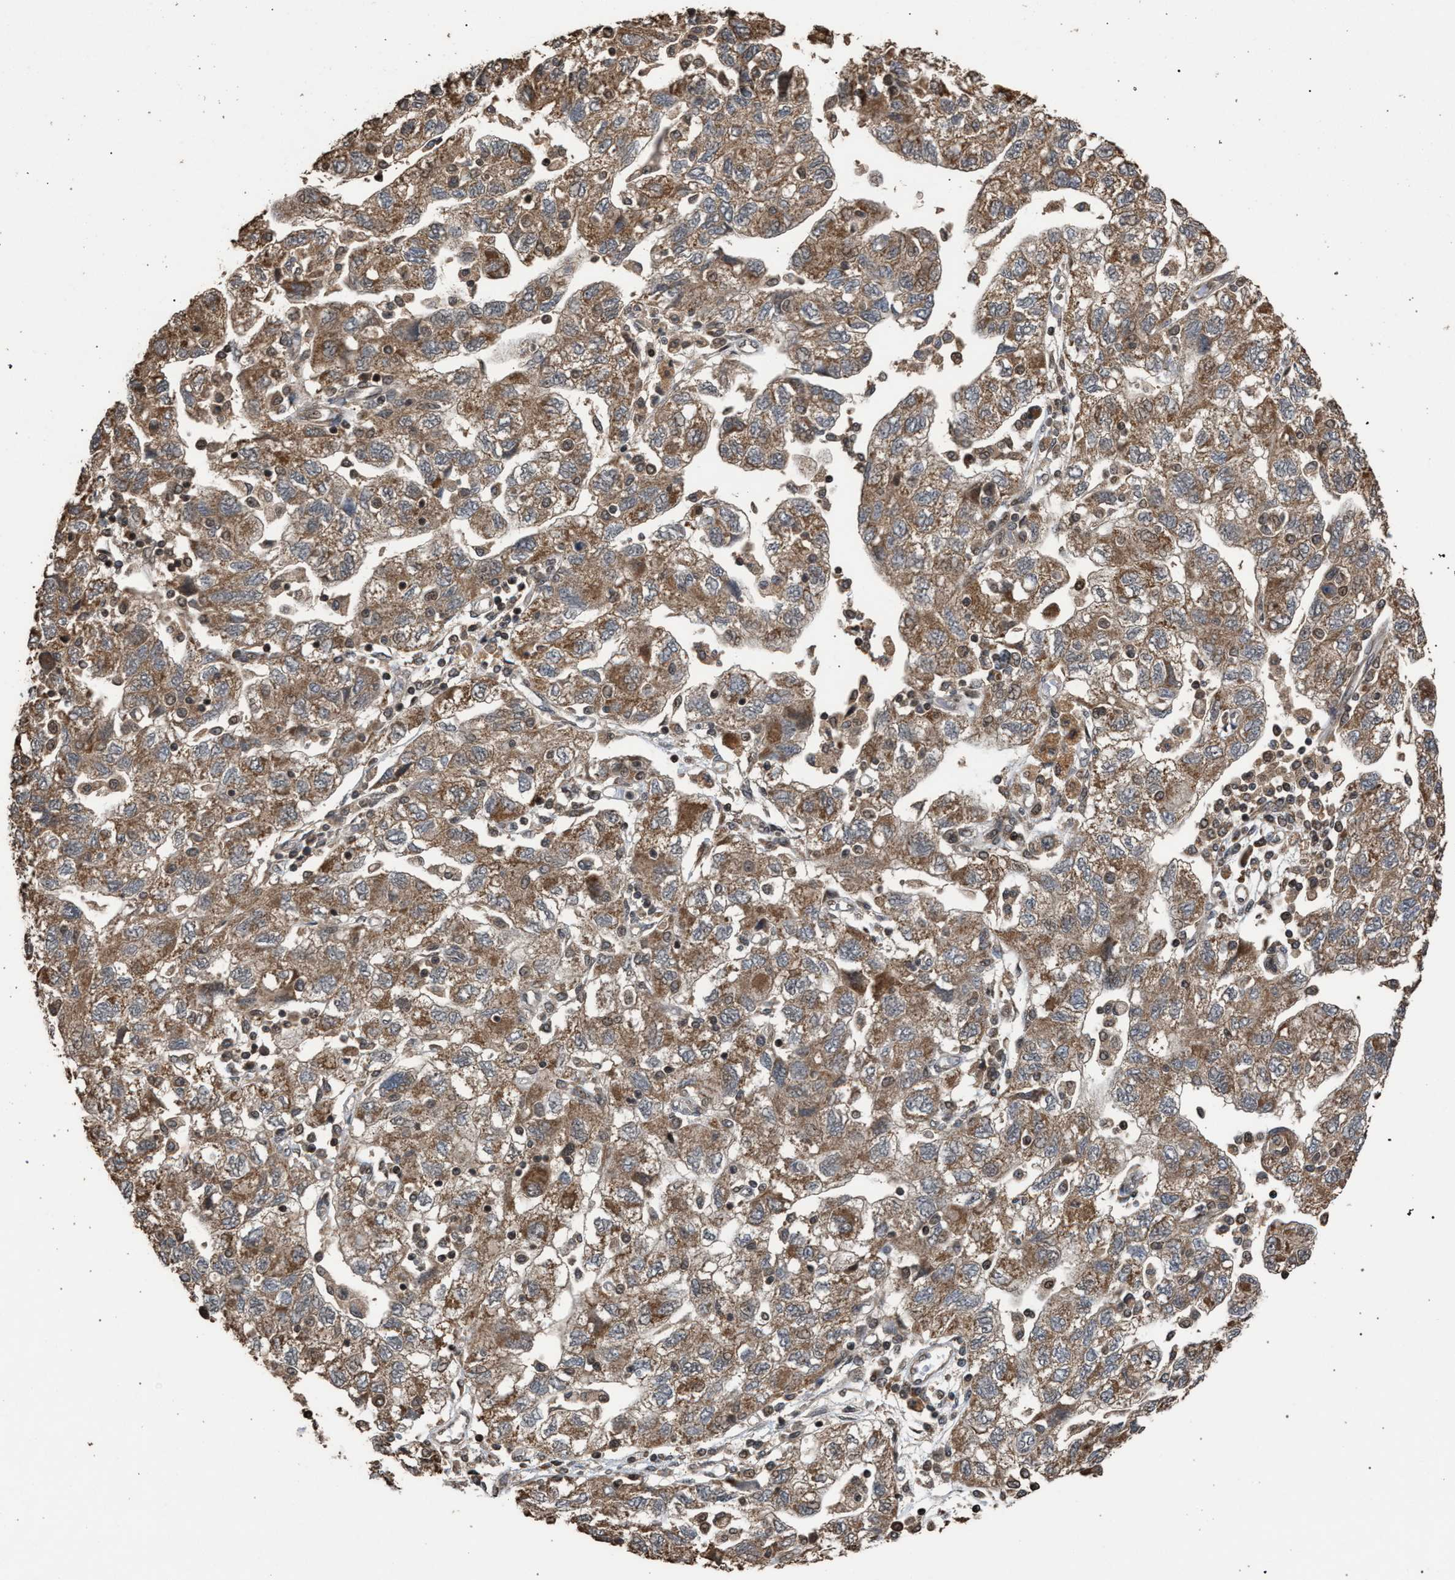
{"staining": {"intensity": "moderate", "quantity": ">75%", "location": "cytoplasmic/membranous"}, "tissue": "ovarian cancer", "cell_type": "Tumor cells", "image_type": "cancer", "snomed": [{"axis": "morphology", "description": "Carcinoma, NOS"}, {"axis": "morphology", "description": "Cystadenocarcinoma, serous, NOS"}, {"axis": "topography", "description": "Ovary"}], "caption": "Immunohistochemistry (IHC) of human carcinoma (ovarian) shows medium levels of moderate cytoplasmic/membranous staining in about >75% of tumor cells.", "gene": "NAA35", "patient": {"sex": "female", "age": 69}}